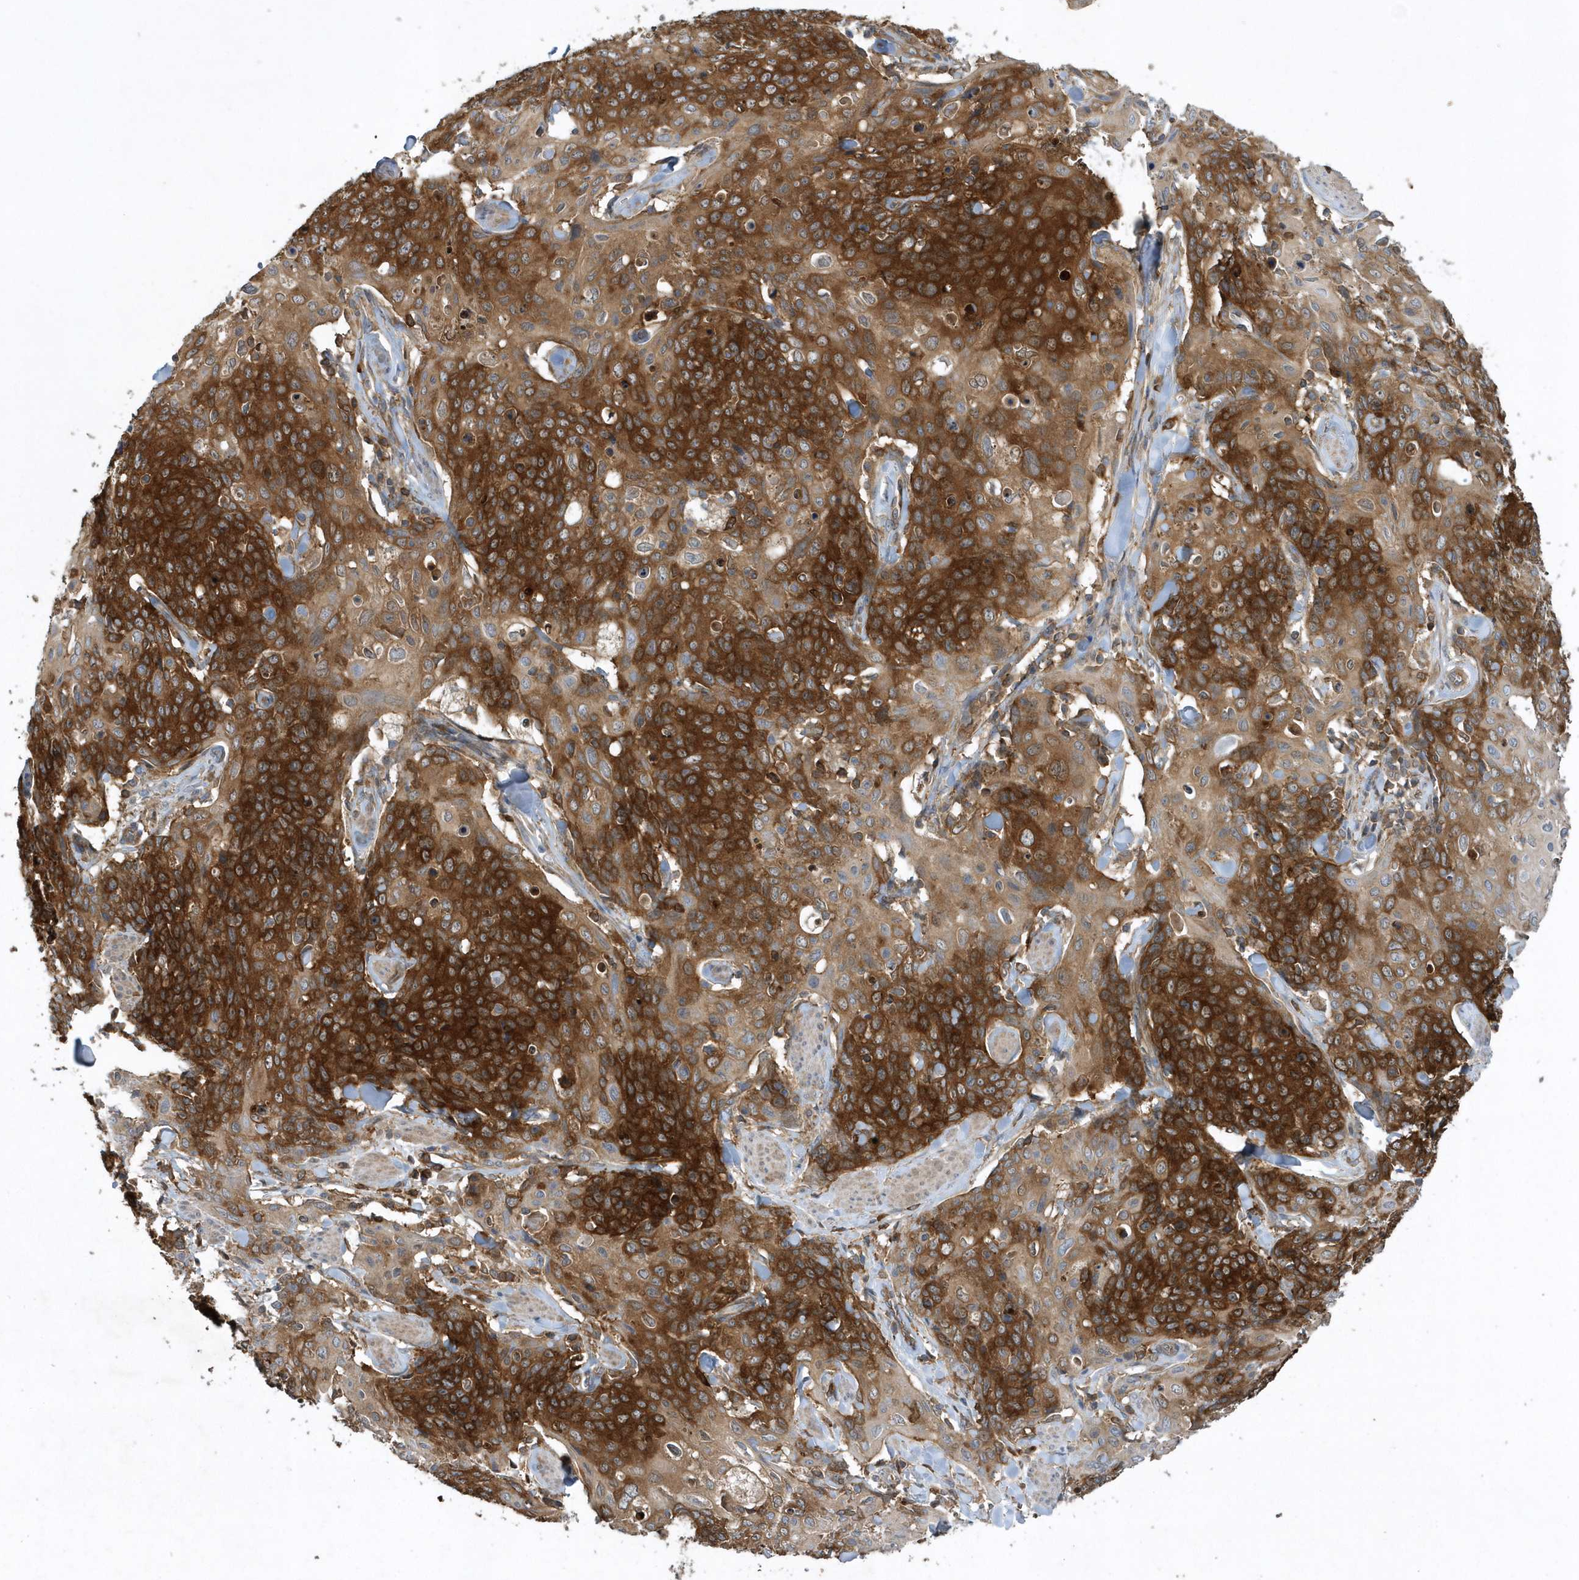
{"staining": {"intensity": "strong", "quantity": ">75%", "location": "cytoplasmic/membranous"}, "tissue": "skin cancer", "cell_type": "Tumor cells", "image_type": "cancer", "snomed": [{"axis": "morphology", "description": "Squamous cell carcinoma, NOS"}, {"axis": "topography", "description": "Skin"}, {"axis": "topography", "description": "Vulva"}], "caption": "The photomicrograph reveals immunohistochemical staining of squamous cell carcinoma (skin). There is strong cytoplasmic/membranous staining is seen in about >75% of tumor cells.", "gene": "PAICS", "patient": {"sex": "female", "age": 85}}